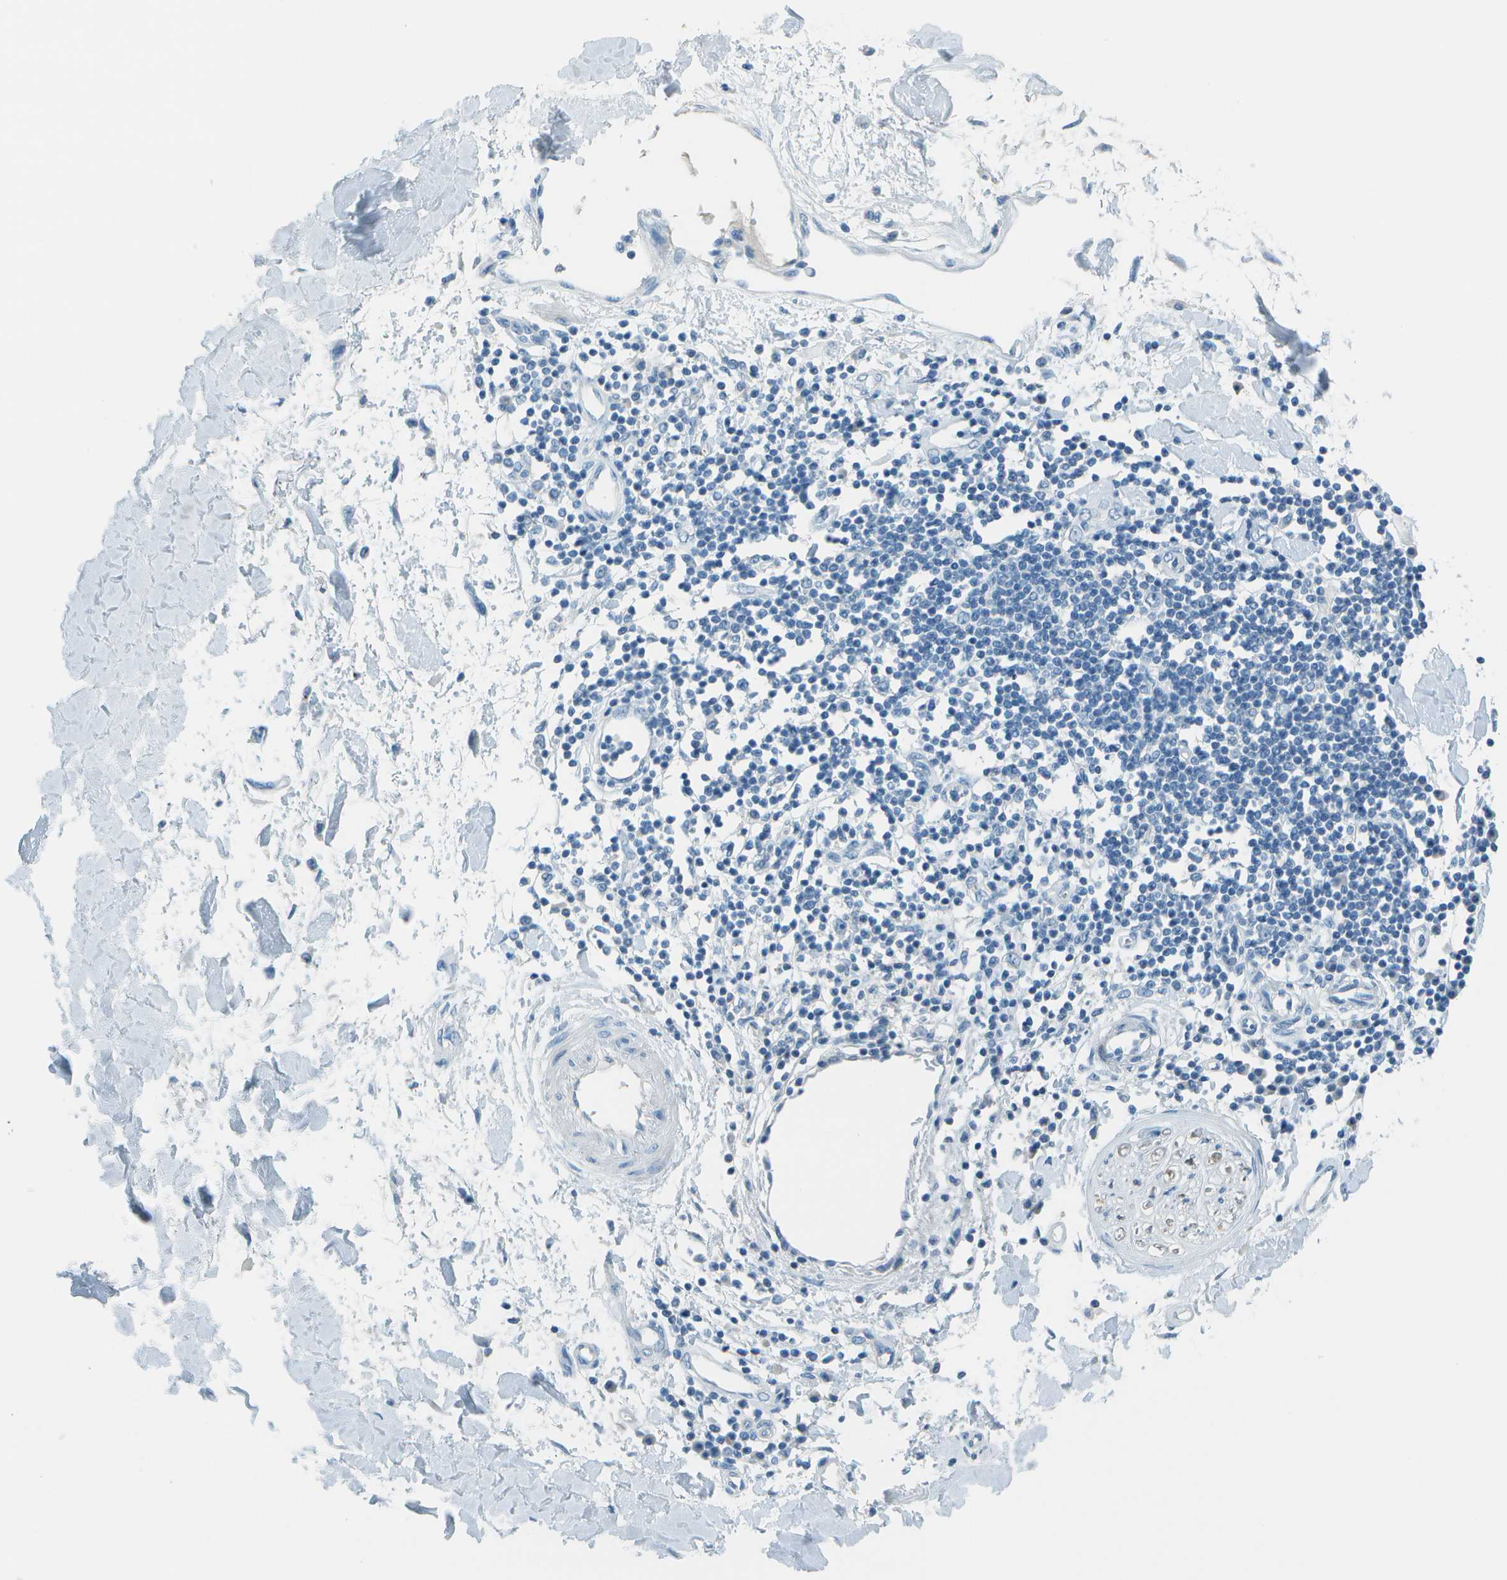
{"staining": {"intensity": "negative", "quantity": "none", "location": "none"}, "tissue": "adipose tissue", "cell_type": "Adipocytes", "image_type": "normal", "snomed": [{"axis": "morphology", "description": "Squamous cell carcinoma, NOS"}, {"axis": "topography", "description": "Skin"}], "caption": "Adipose tissue stained for a protein using immunohistochemistry demonstrates no expression adipocytes.", "gene": "FGF1", "patient": {"sex": "male", "age": 83}}